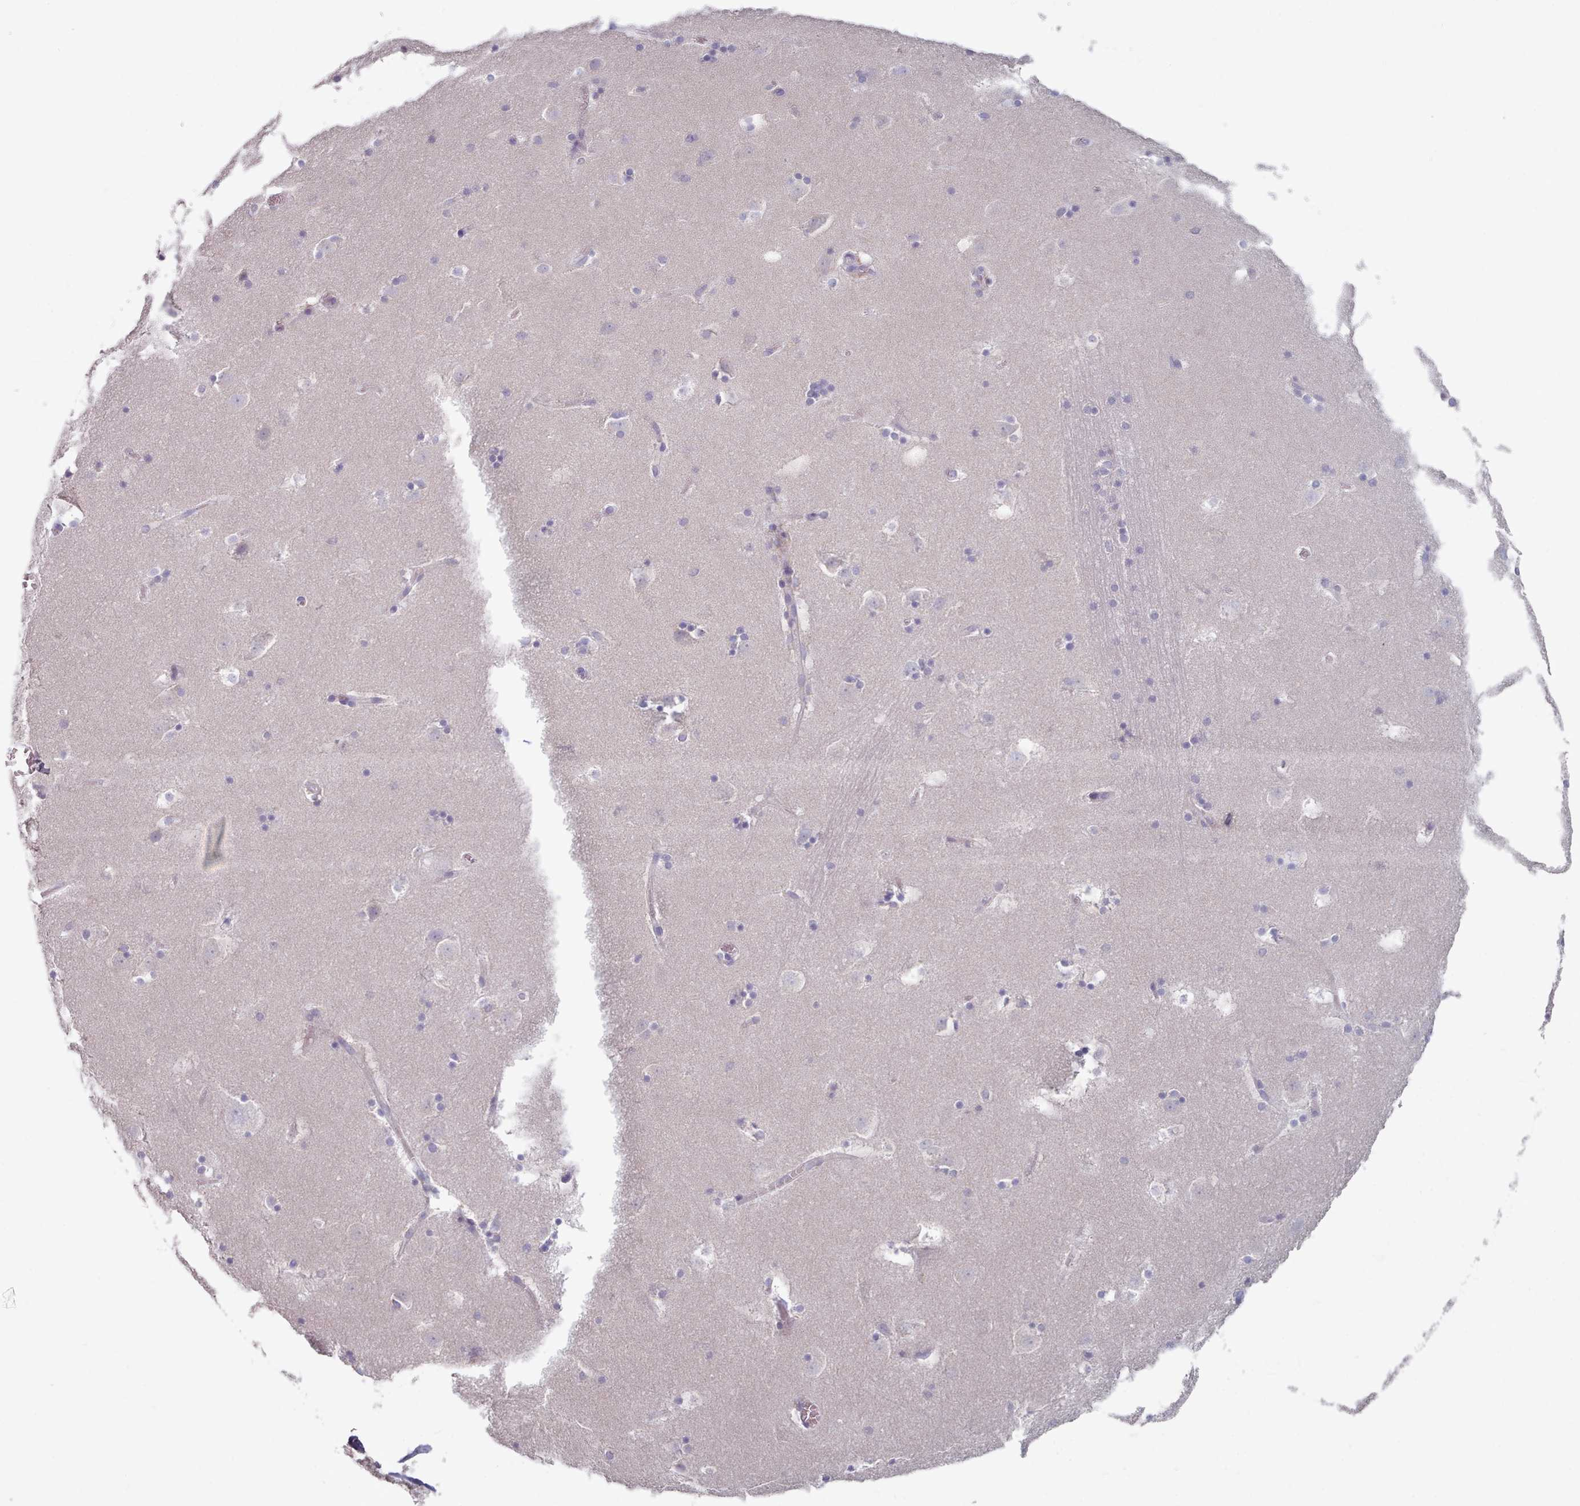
{"staining": {"intensity": "negative", "quantity": "none", "location": "none"}, "tissue": "caudate", "cell_type": "Glial cells", "image_type": "normal", "snomed": [{"axis": "morphology", "description": "Normal tissue, NOS"}, {"axis": "topography", "description": "Lateral ventricle wall"}], "caption": "An immunohistochemistry image of benign caudate is shown. There is no staining in glial cells of caudate.", "gene": "HAO1", "patient": {"sex": "male", "age": 45}}